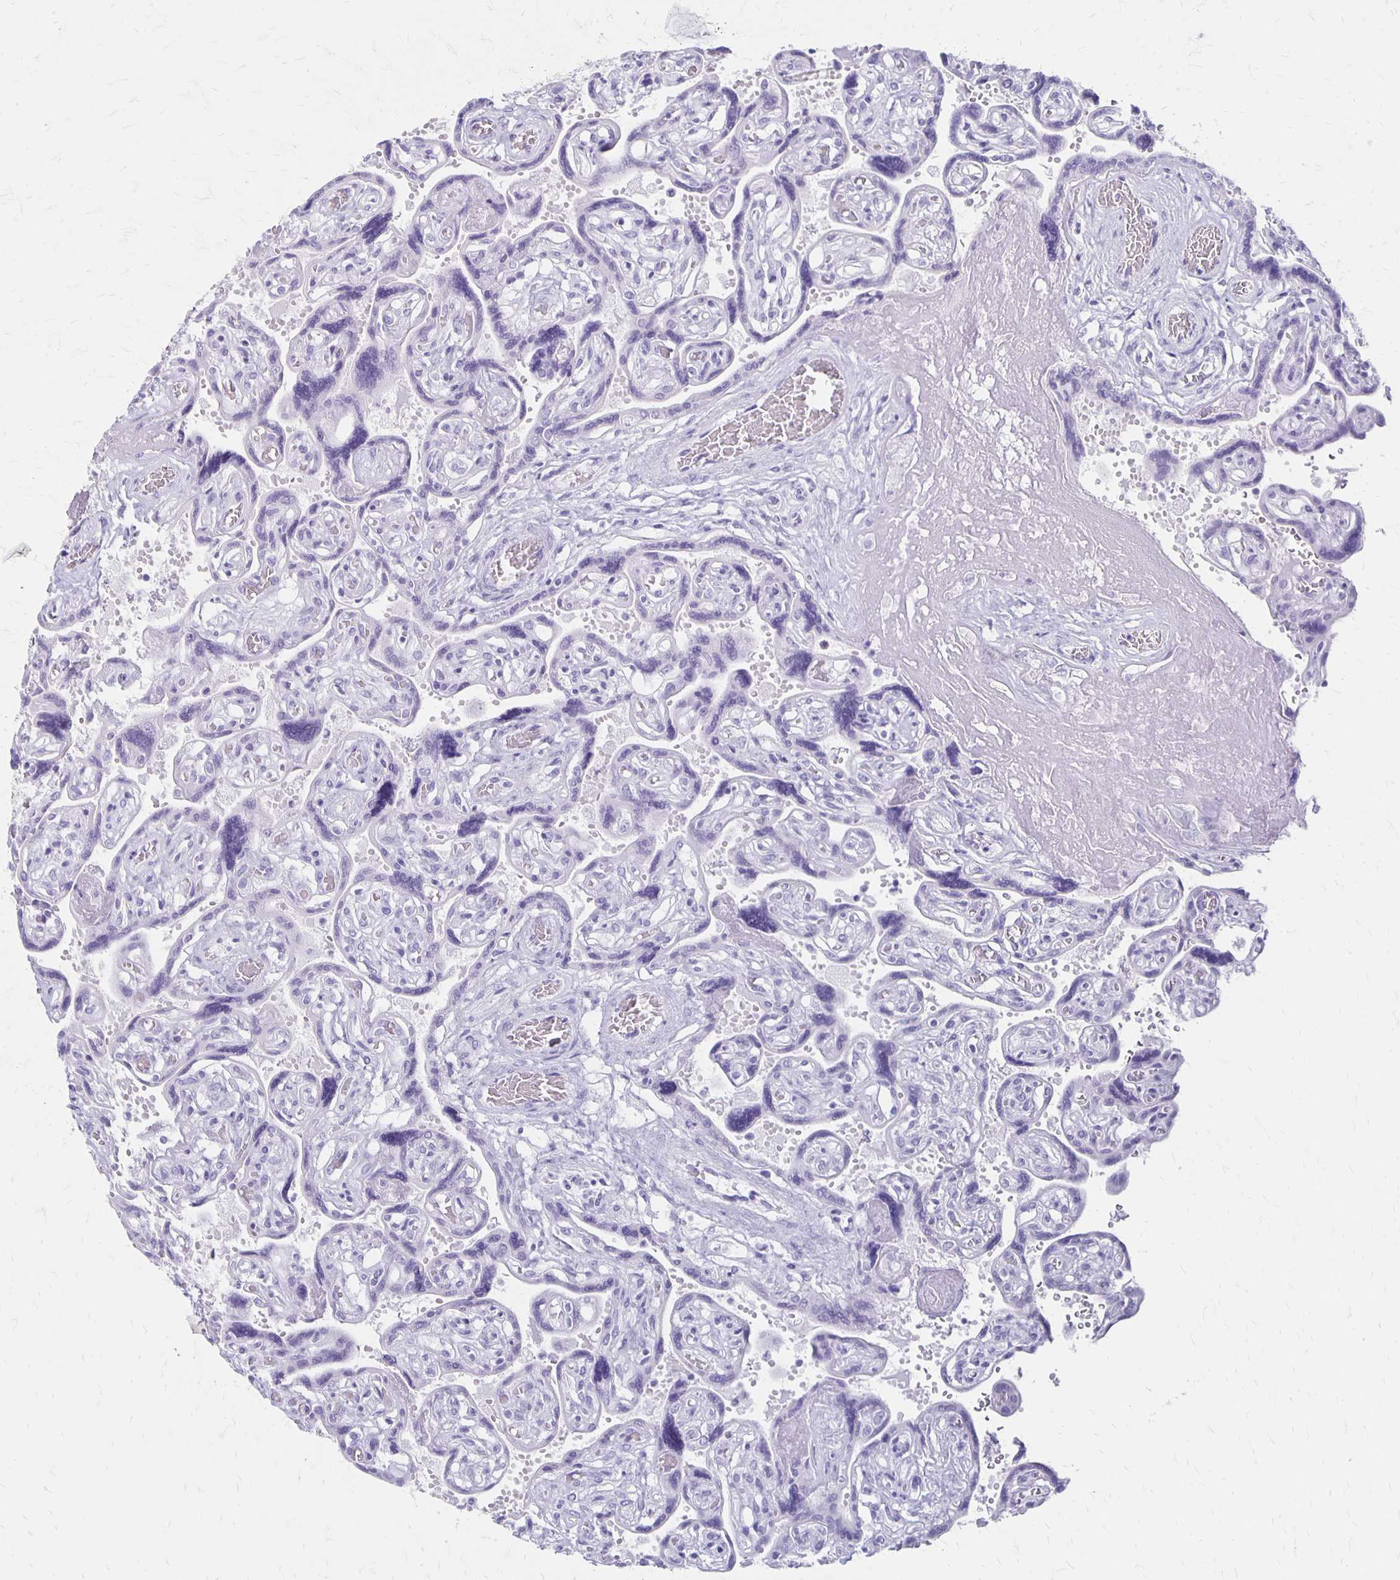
{"staining": {"intensity": "negative", "quantity": "none", "location": "none"}, "tissue": "placenta", "cell_type": "Decidual cells", "image_type": "normal", "snomed": [{"axis": "morphology", "description": "Normal tissue, NOS"}, {"axis": "topography", "description": "Placenta"}], "caption": "IHC of benign human placenta displays no positivity in decidual cells.", "gene": "MAGEC2", "patient": {"sex": "female", "age": 32}}